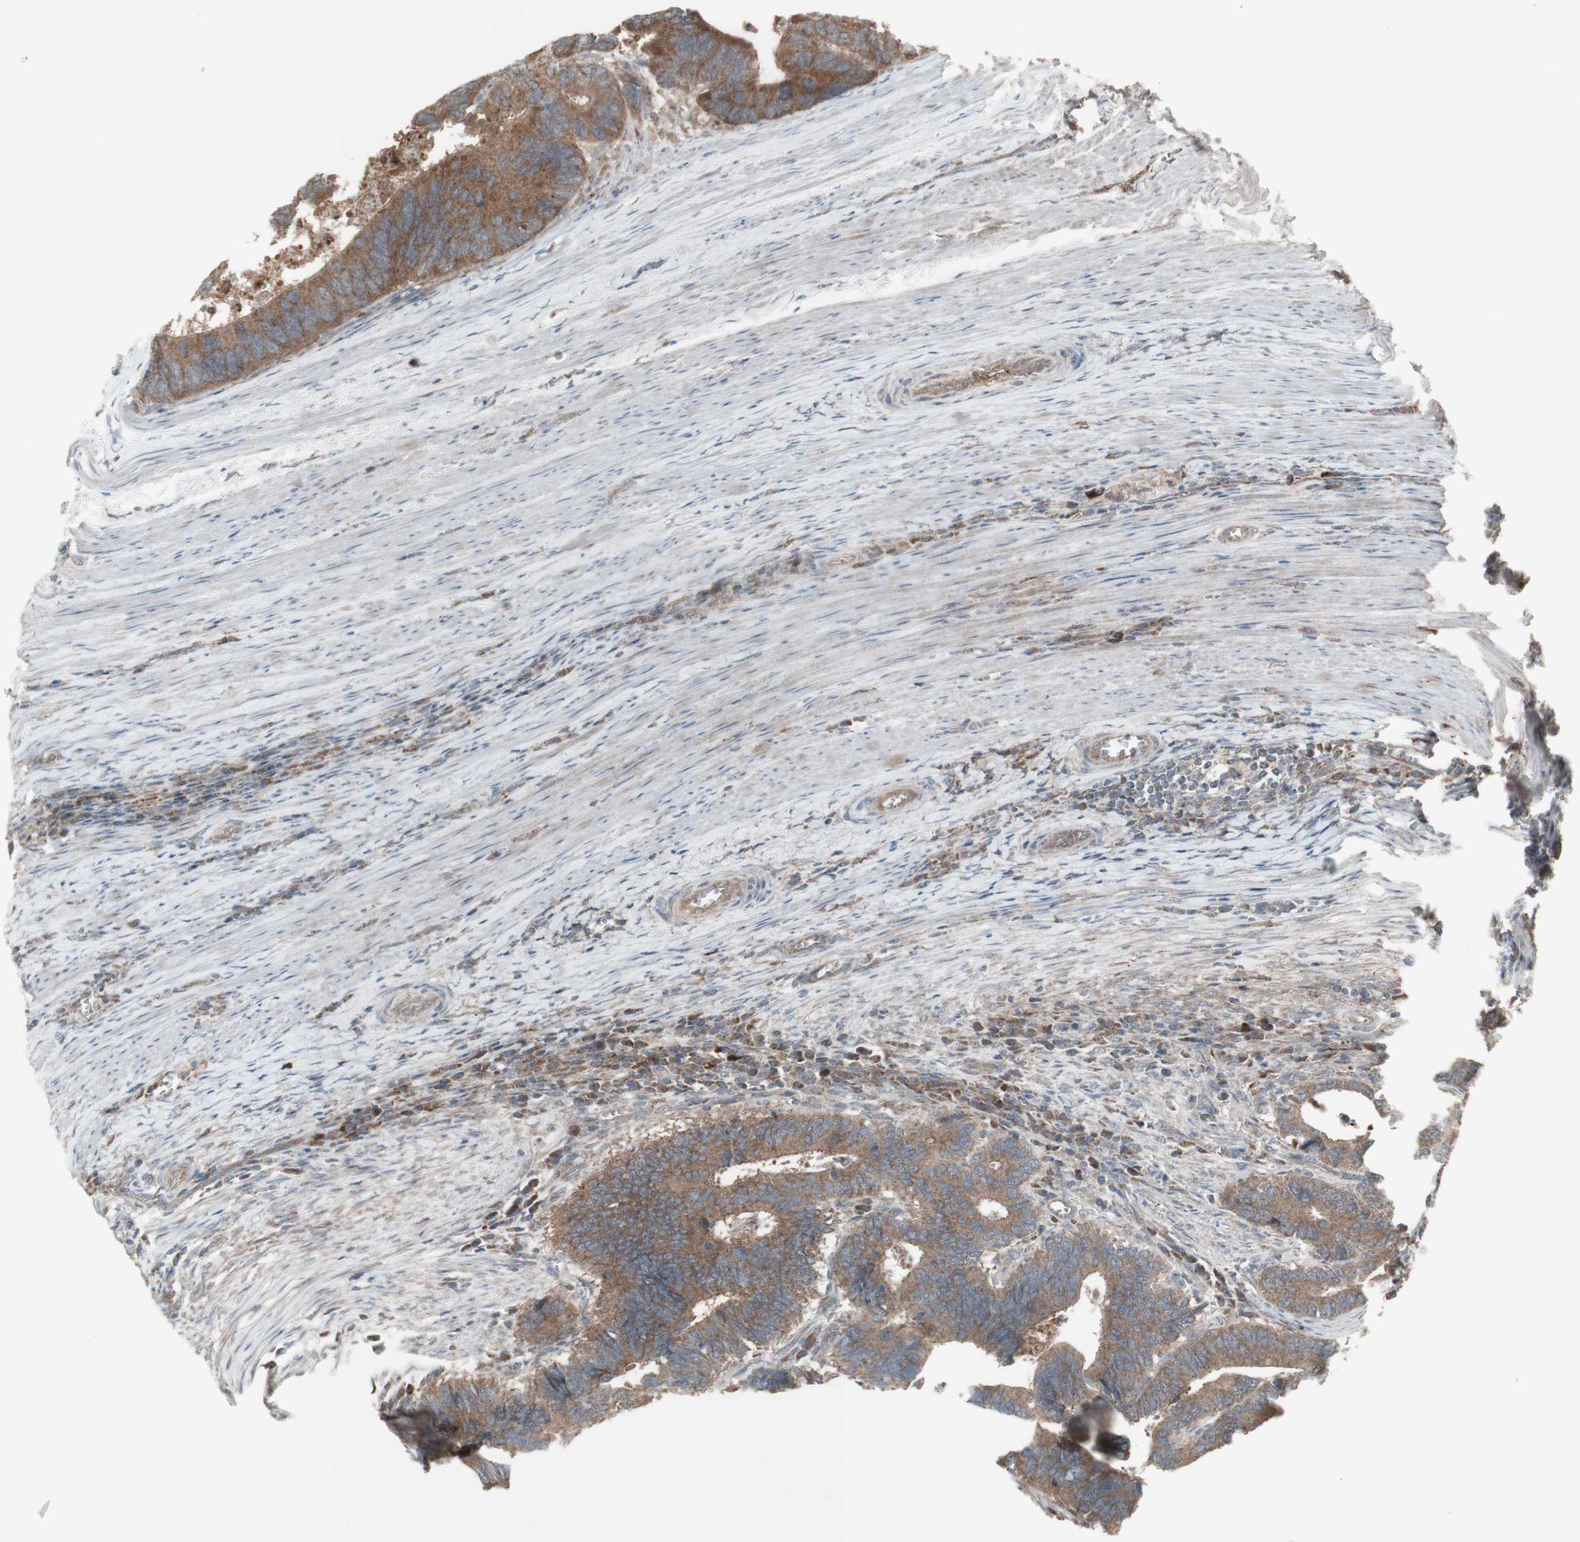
{"staining": {"intensity": "moderate", "quantity": ">75%", "location": "cytoplasmic/membranous"}, "tissue": "colorectal cancer", "cell_type": "Tumor cells", "image_type": "cancer", "snomed": [{"axis": "morphology", "description": "Adenocarcinoma, NOS"}, {"axis": "topography", "description": "Colon"}], "caption": "Human colorectal adenocarcinoma stained for a protein (brown) exhibits moderate cytoplasmic/membranous positive expression in about >75% of tumor cells.", "gene": "SHC1", "patient": {"sex": "male", "age": 72}}